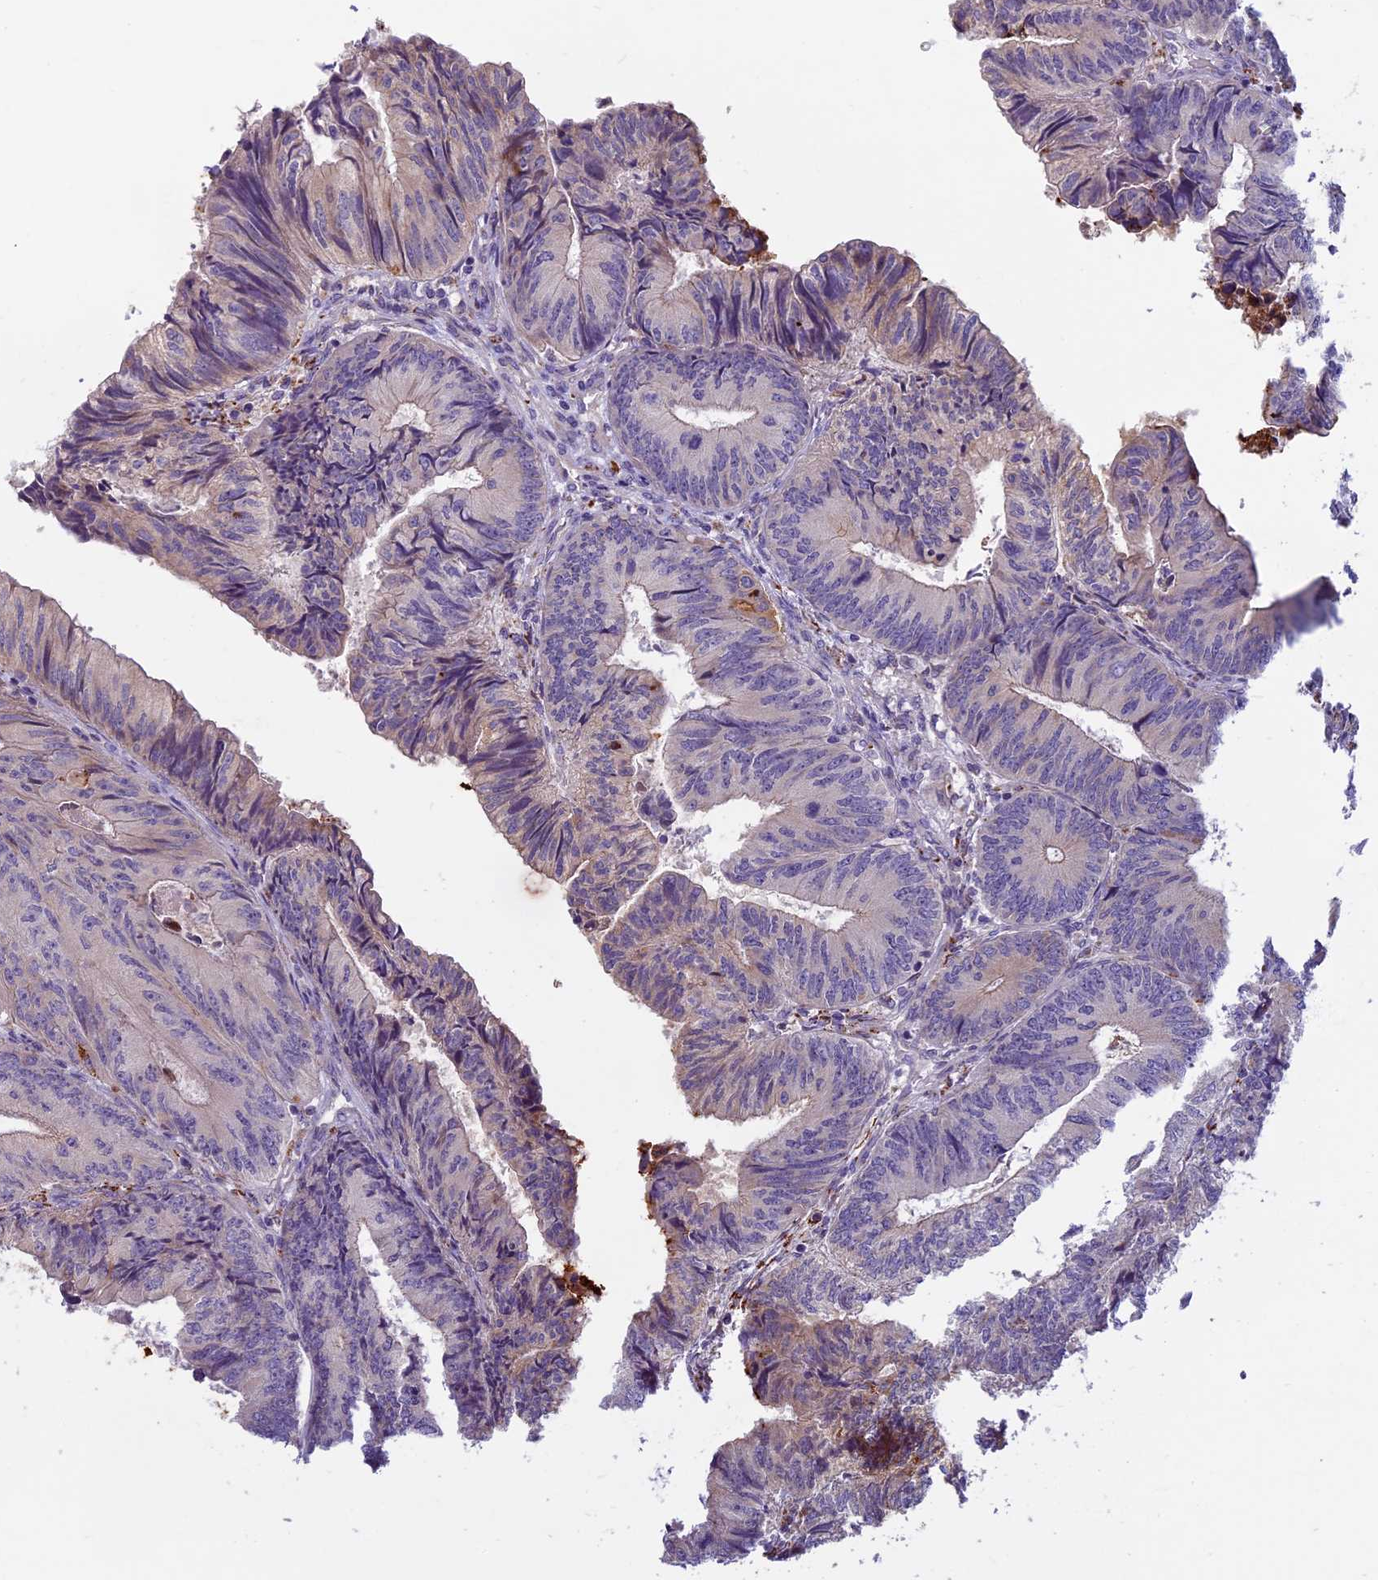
{"staining": {"intensity": "weak", "quantity": "<25%", "location": "cytoplasmic/membranous"}, "tissue": "colorectal cancer", "cell_type": "Tumor cells", "image_type": "cancer", "snomed": [{"axis": "morphology", "description": "Adenocarcinoma, NOS"}, {"axis": "topography", "description": "Colon"}], "caption": "There is no significant expression in tumor cells of colorectal cancer (adenocarcinoma).", "gene": "SEMA7A", "patient": {"sex": "female", "age": 67}}